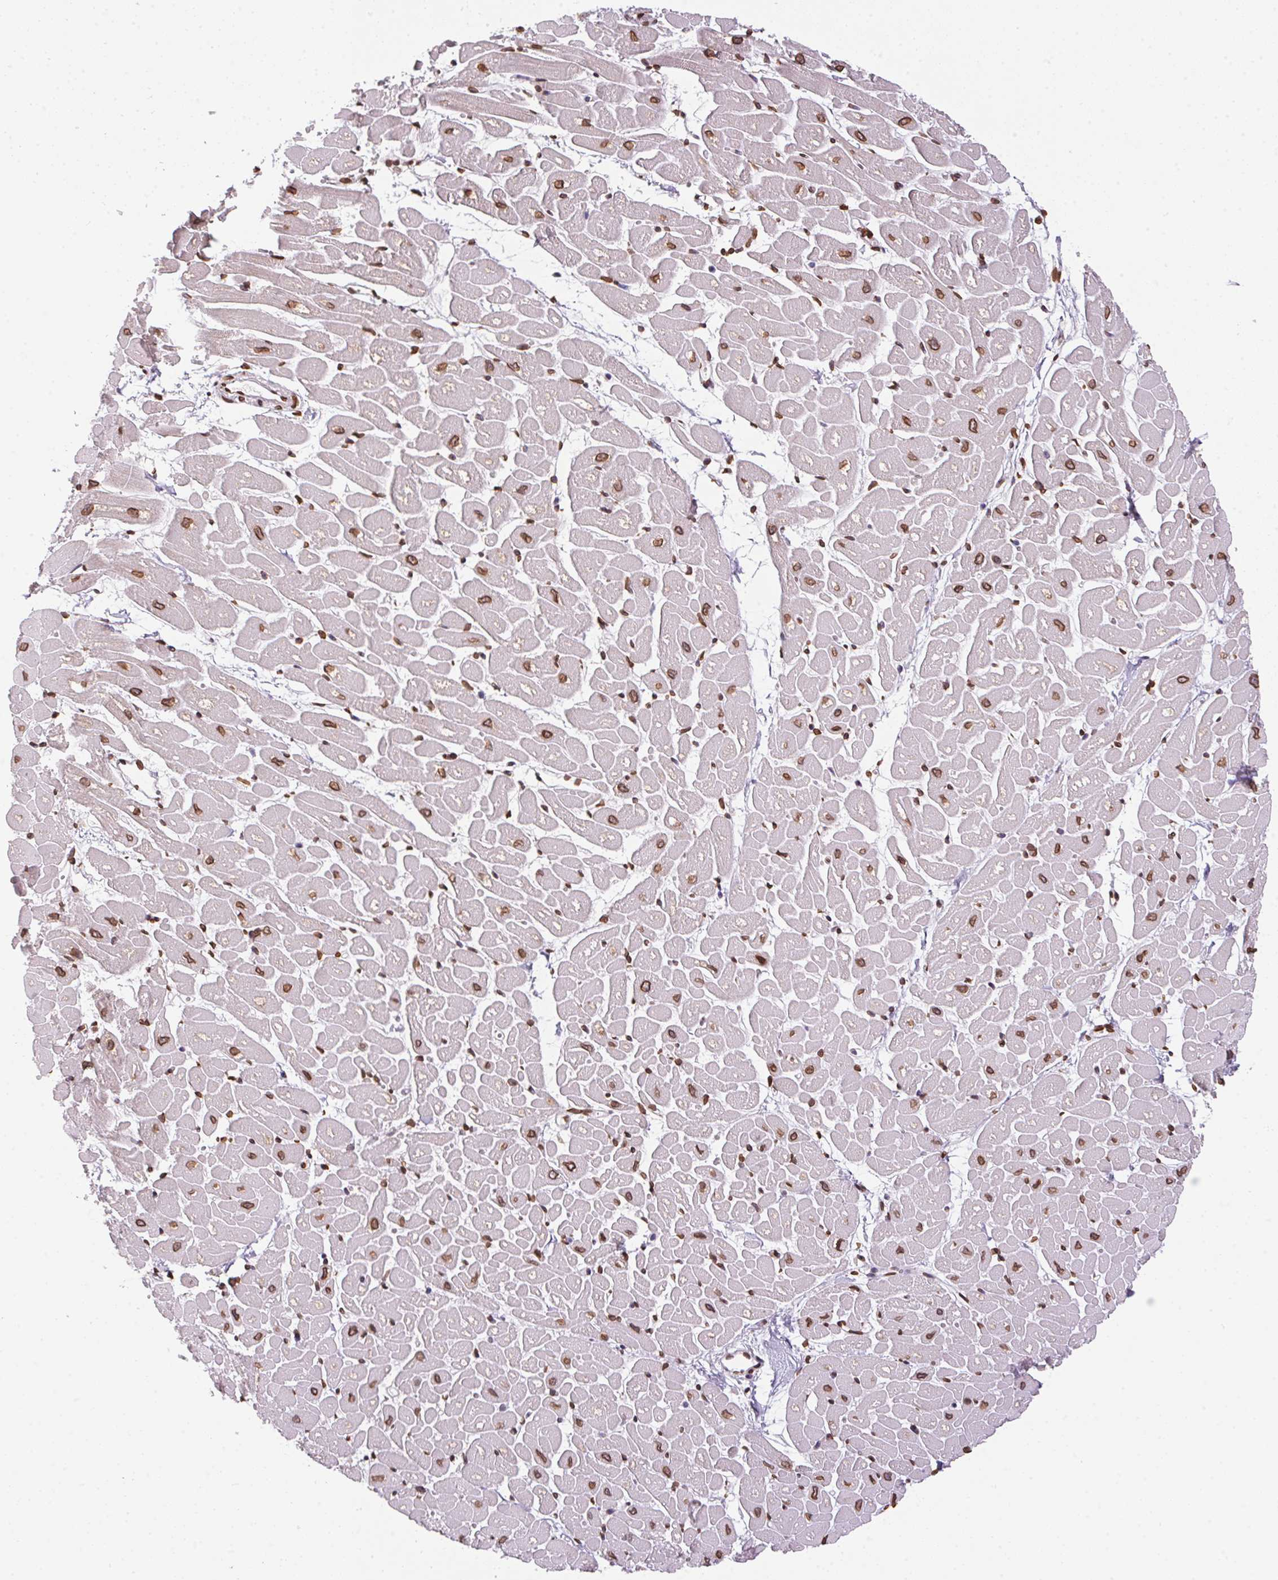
{"staining": {"intensity": "moderate", "quantity": ">75%", "location": "cytoplasmic/membranous,nuclear"}, "tissue": "heart muscle", "cell_type": "Cardiomyocytes", "image_type": "normal", "snomed": [{"axis": "morphology", "description": "Normal tissue, NOS"}, {"axis": "topography", "description": "Heart"}], "caption": "High-magnification brightfield microscopy of benign heart muscle stained with DAB (3,3'-diaminobenzidine) (brown) and counterstained with hematoxylin (blue). cardiomyocytes exhibit moderate cytoplasmic/membranous,nuclear expression is appreciated in about>75% of cells.", "gene": "TMEM175", "patient": {"sex": "male", "age": 57}}